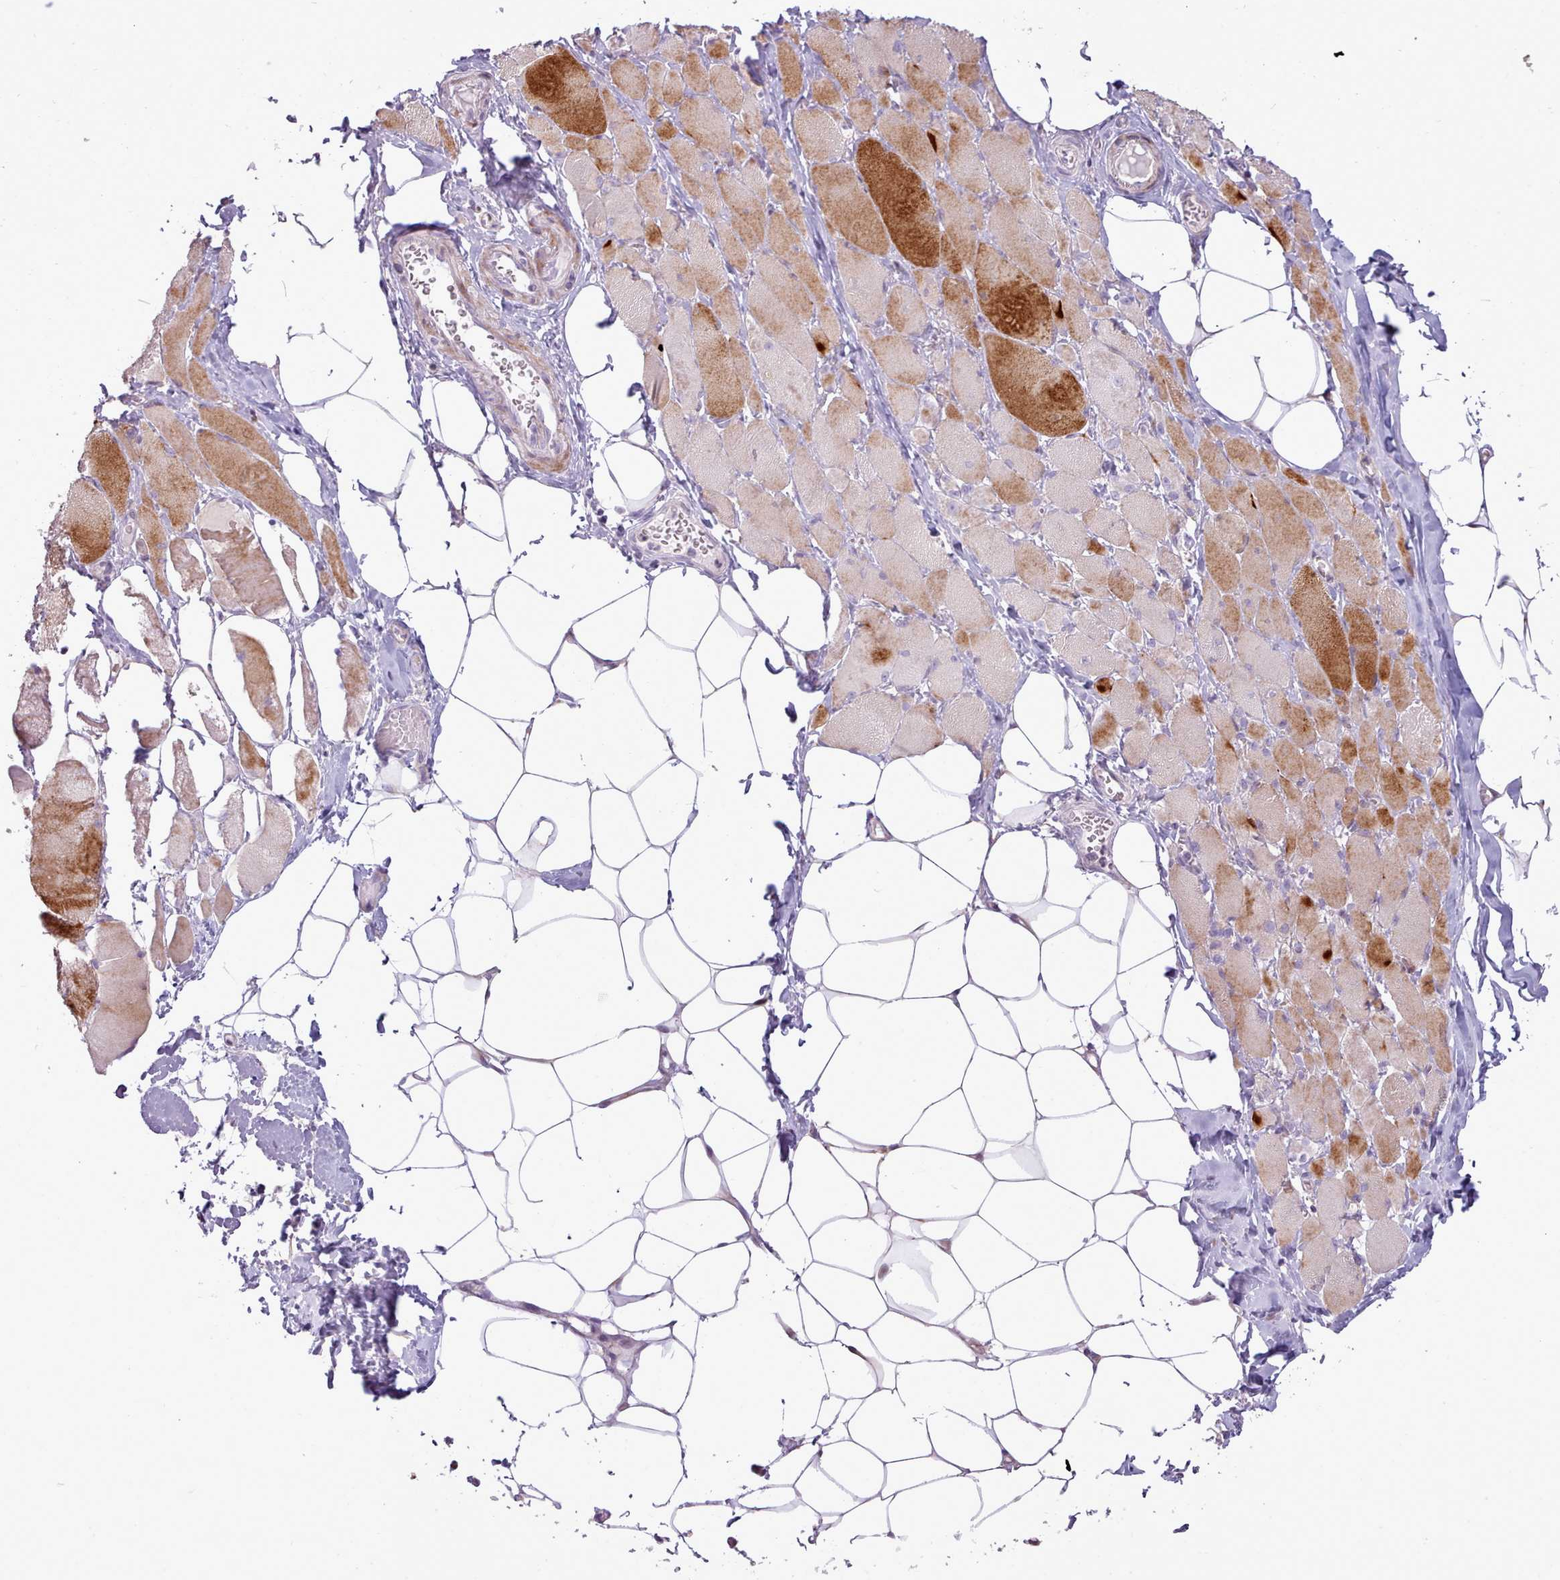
{"staining": {"intensity": "strong", "quantity": "25%-75%", "location": "cytoplasmic/membranous"}, "tissue": "skeletal muscle", "cell_type": "Myocytes", "image_type": "normal", "snomed": [{"axis": "morphology", "description": "Normal tissue, NOS"}, {"axis": "morphology", "description": "Basal cell carcinoma"}, {"axis": "topography", "description": "Skeletal muscle"}], "caption": "Immunohistochemistry (IHC) micrograph of normal skeletal muscle stained for a protein (brown), which exhibits high levels of strong cytoplasmic/membranous positivity in approximately 25%-75% of myocytes.", "gene": "PPP3R1", "patient": {"sex": "female", "age": 64}}